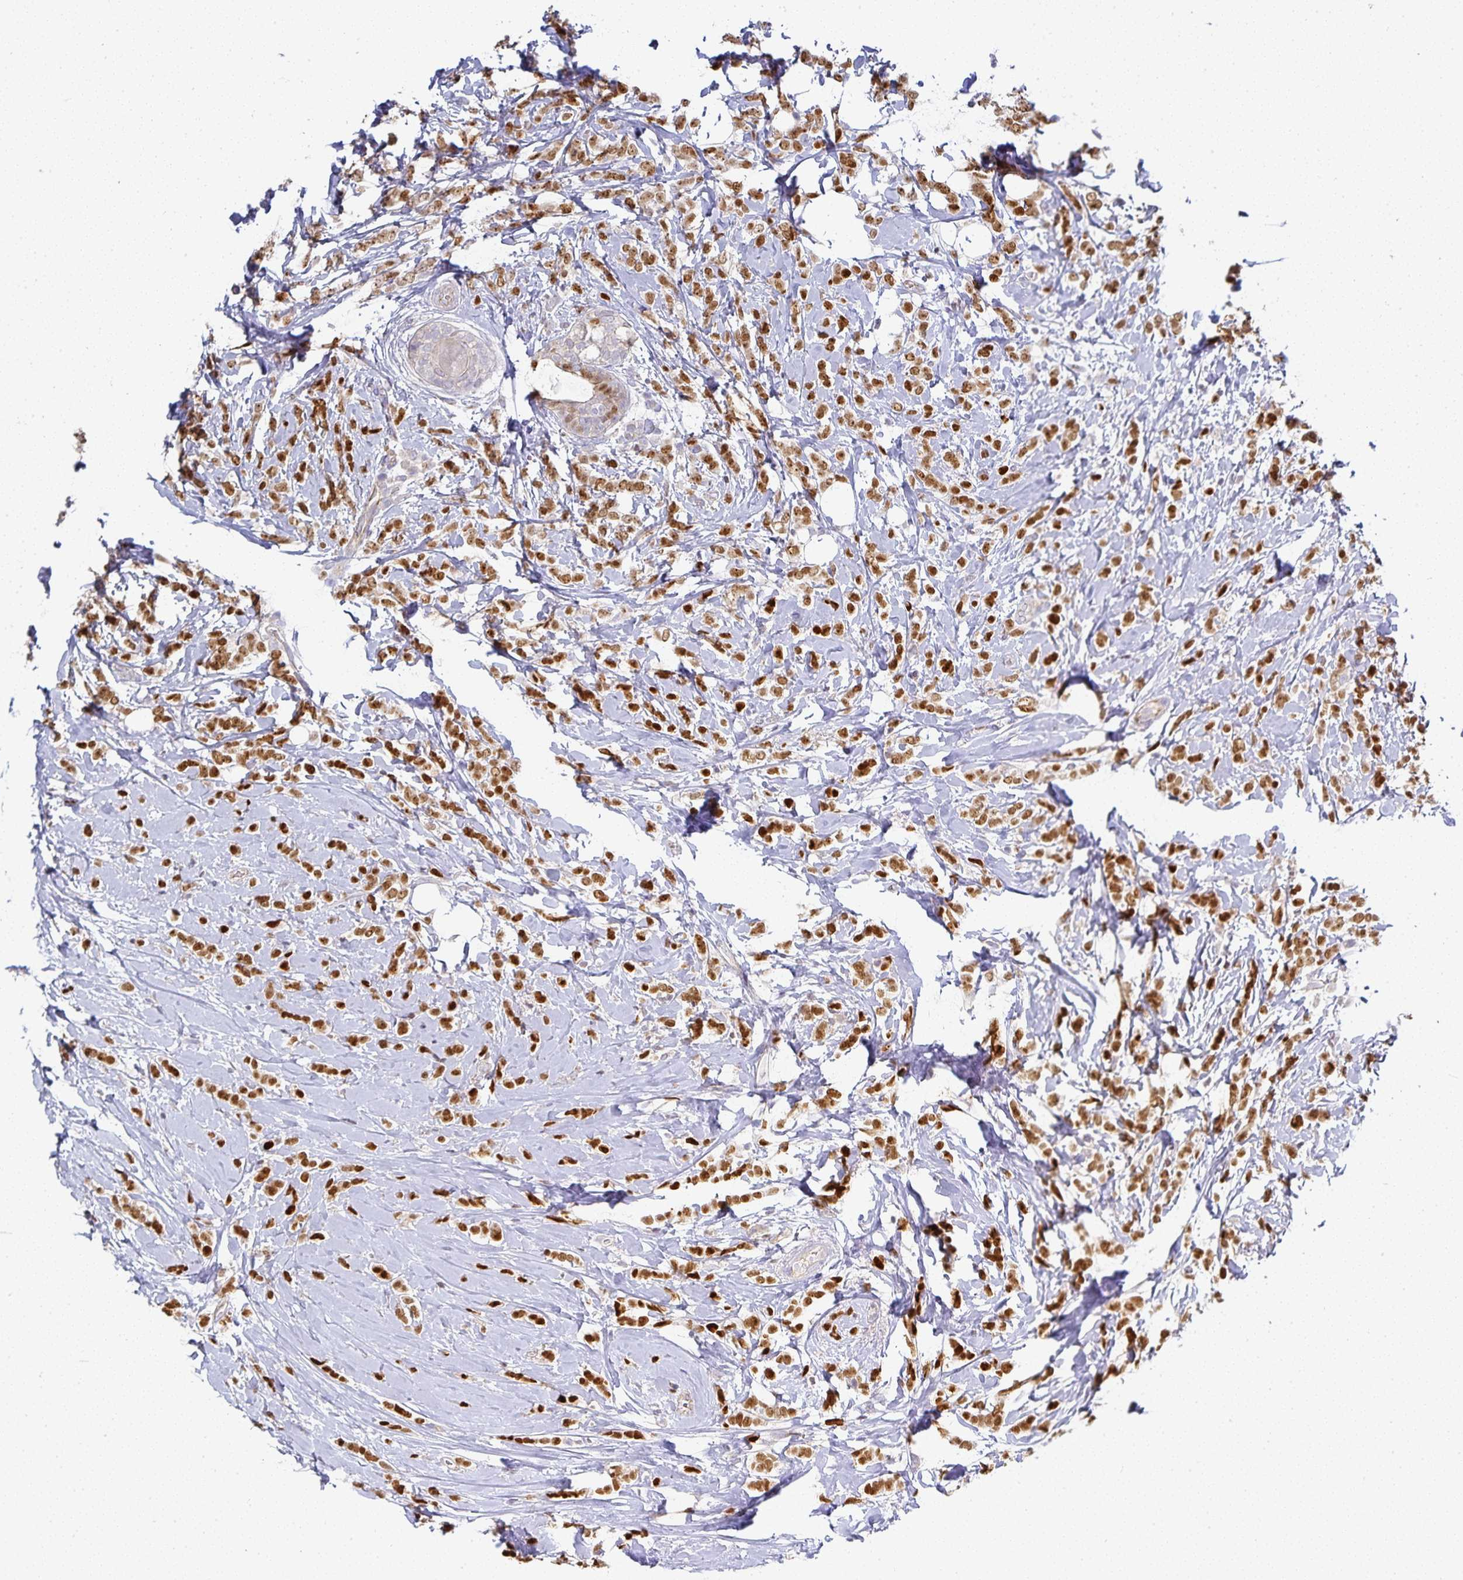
{"staining": {"intensity": "moderate", "quantity": ">75%", "location": "nuclear"}, "tissue": "breast cancer", "cell_type": "Tumor cells", "image_type": "cancer", "snomed": [{"axis": "morphology", "description": "Lobular carcinoma"}, {"axis": "topography", "description": "Breast"}], "caption": "This is a photomicrograph of immunohistochemistry (IHC) staining of breast lobular carcinoma, which shows moderate expression in the nuclear of tumor cells.", "gene": "GATA3", "patient": {"sex": "female", "age": 49}}